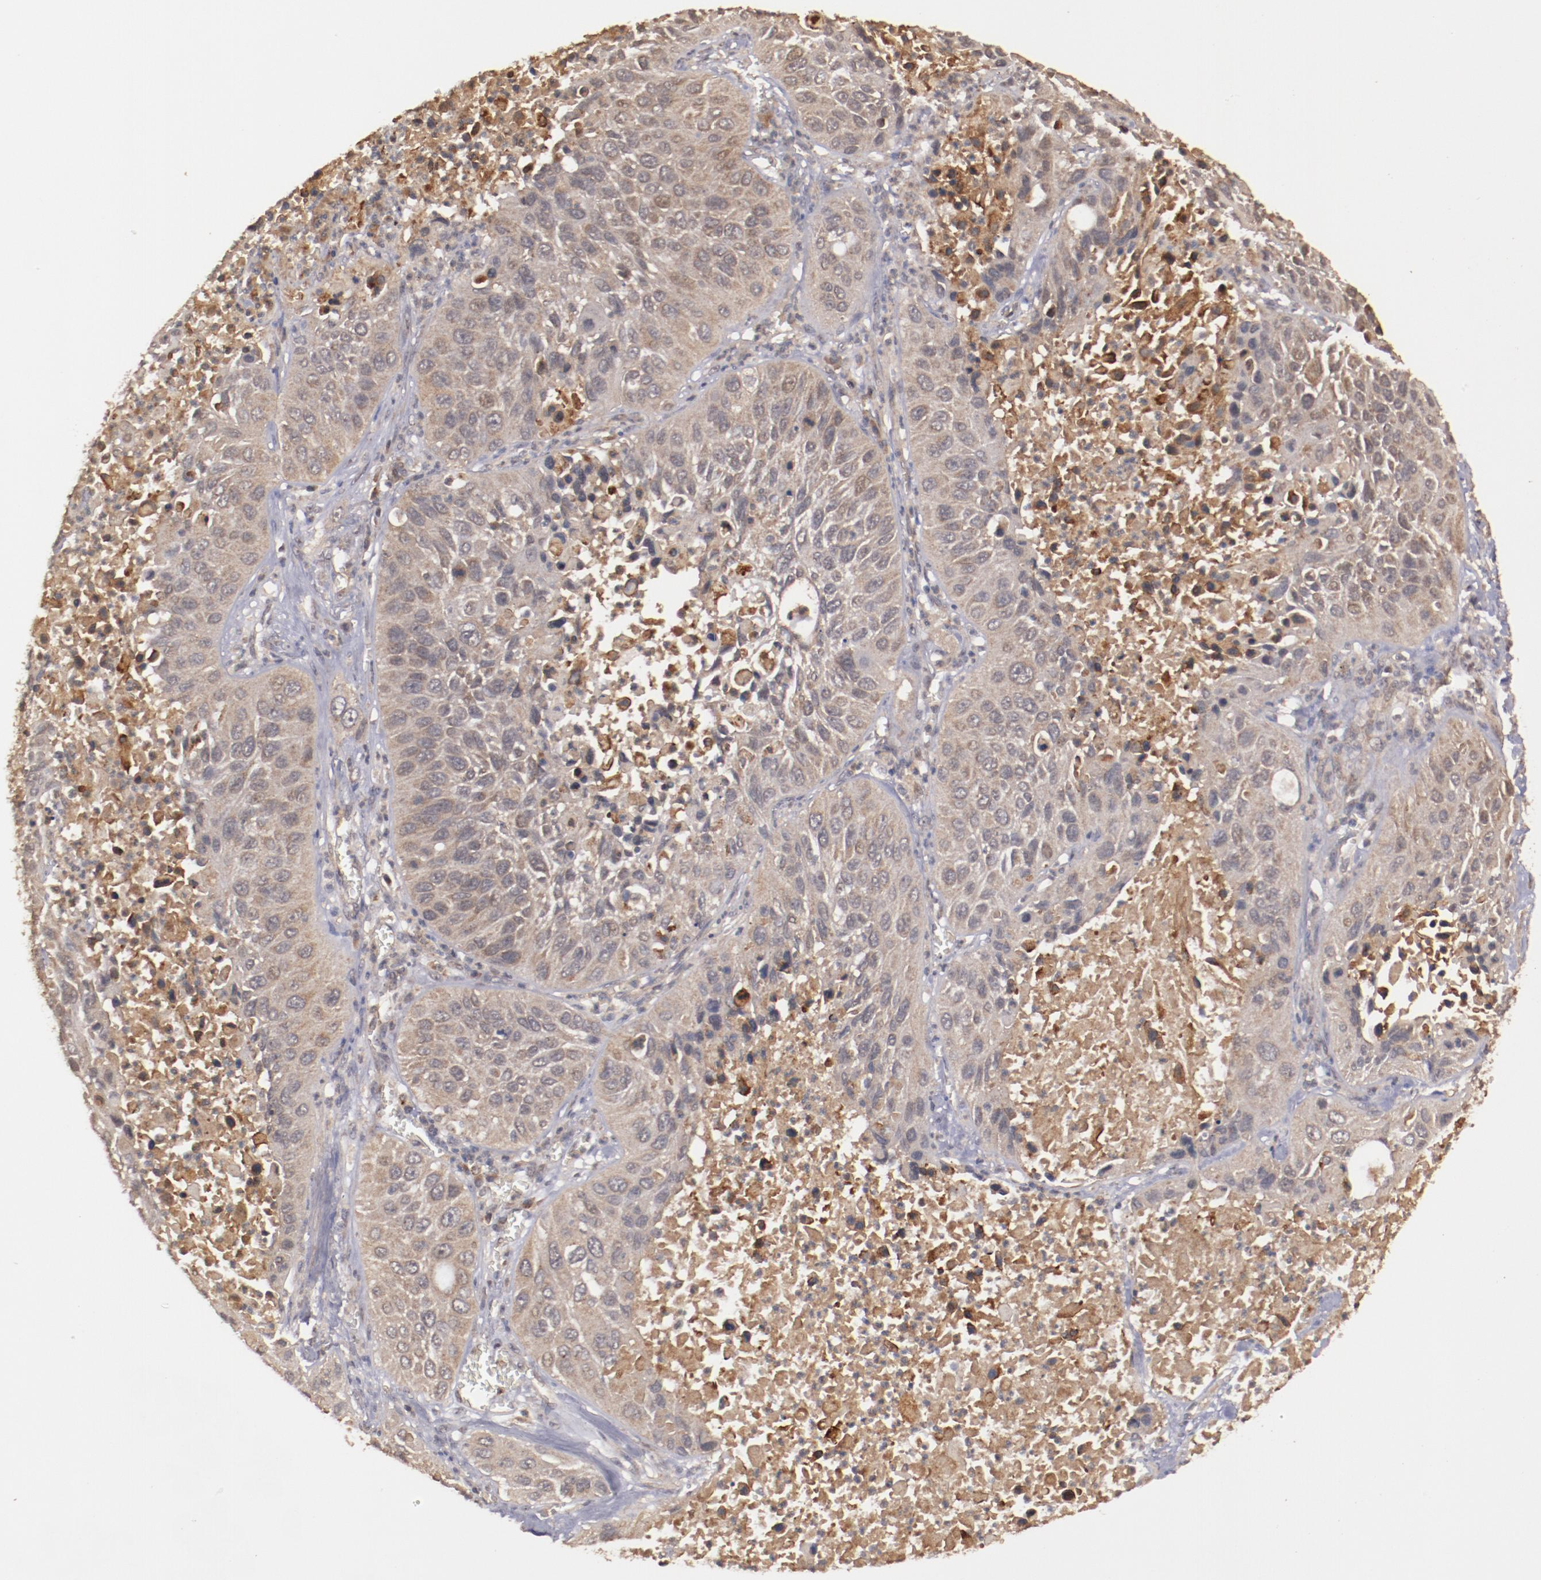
{"staining": {"intensity": "moderate", "quantity": ">75%", "location": "cytoplasmic/membranous"}, "tissue": "lung cancer", "cell_type": "Tumor cells", "image_type": "cancer", "snomed": [{"axis": "morphology", "description": "Squamous cell carcinoma, NOS"}, {"axis": "topography", "description": "Lung"}], "caption": "Moderate cytoplasmic/membranous positivity for a protein is present in about >75% of tumor cells of squamous cell carcinoma (lung) using immunohistochemistry.", "gene": "TXNDC16", "patient": {"sex": "female", "age": 76}}